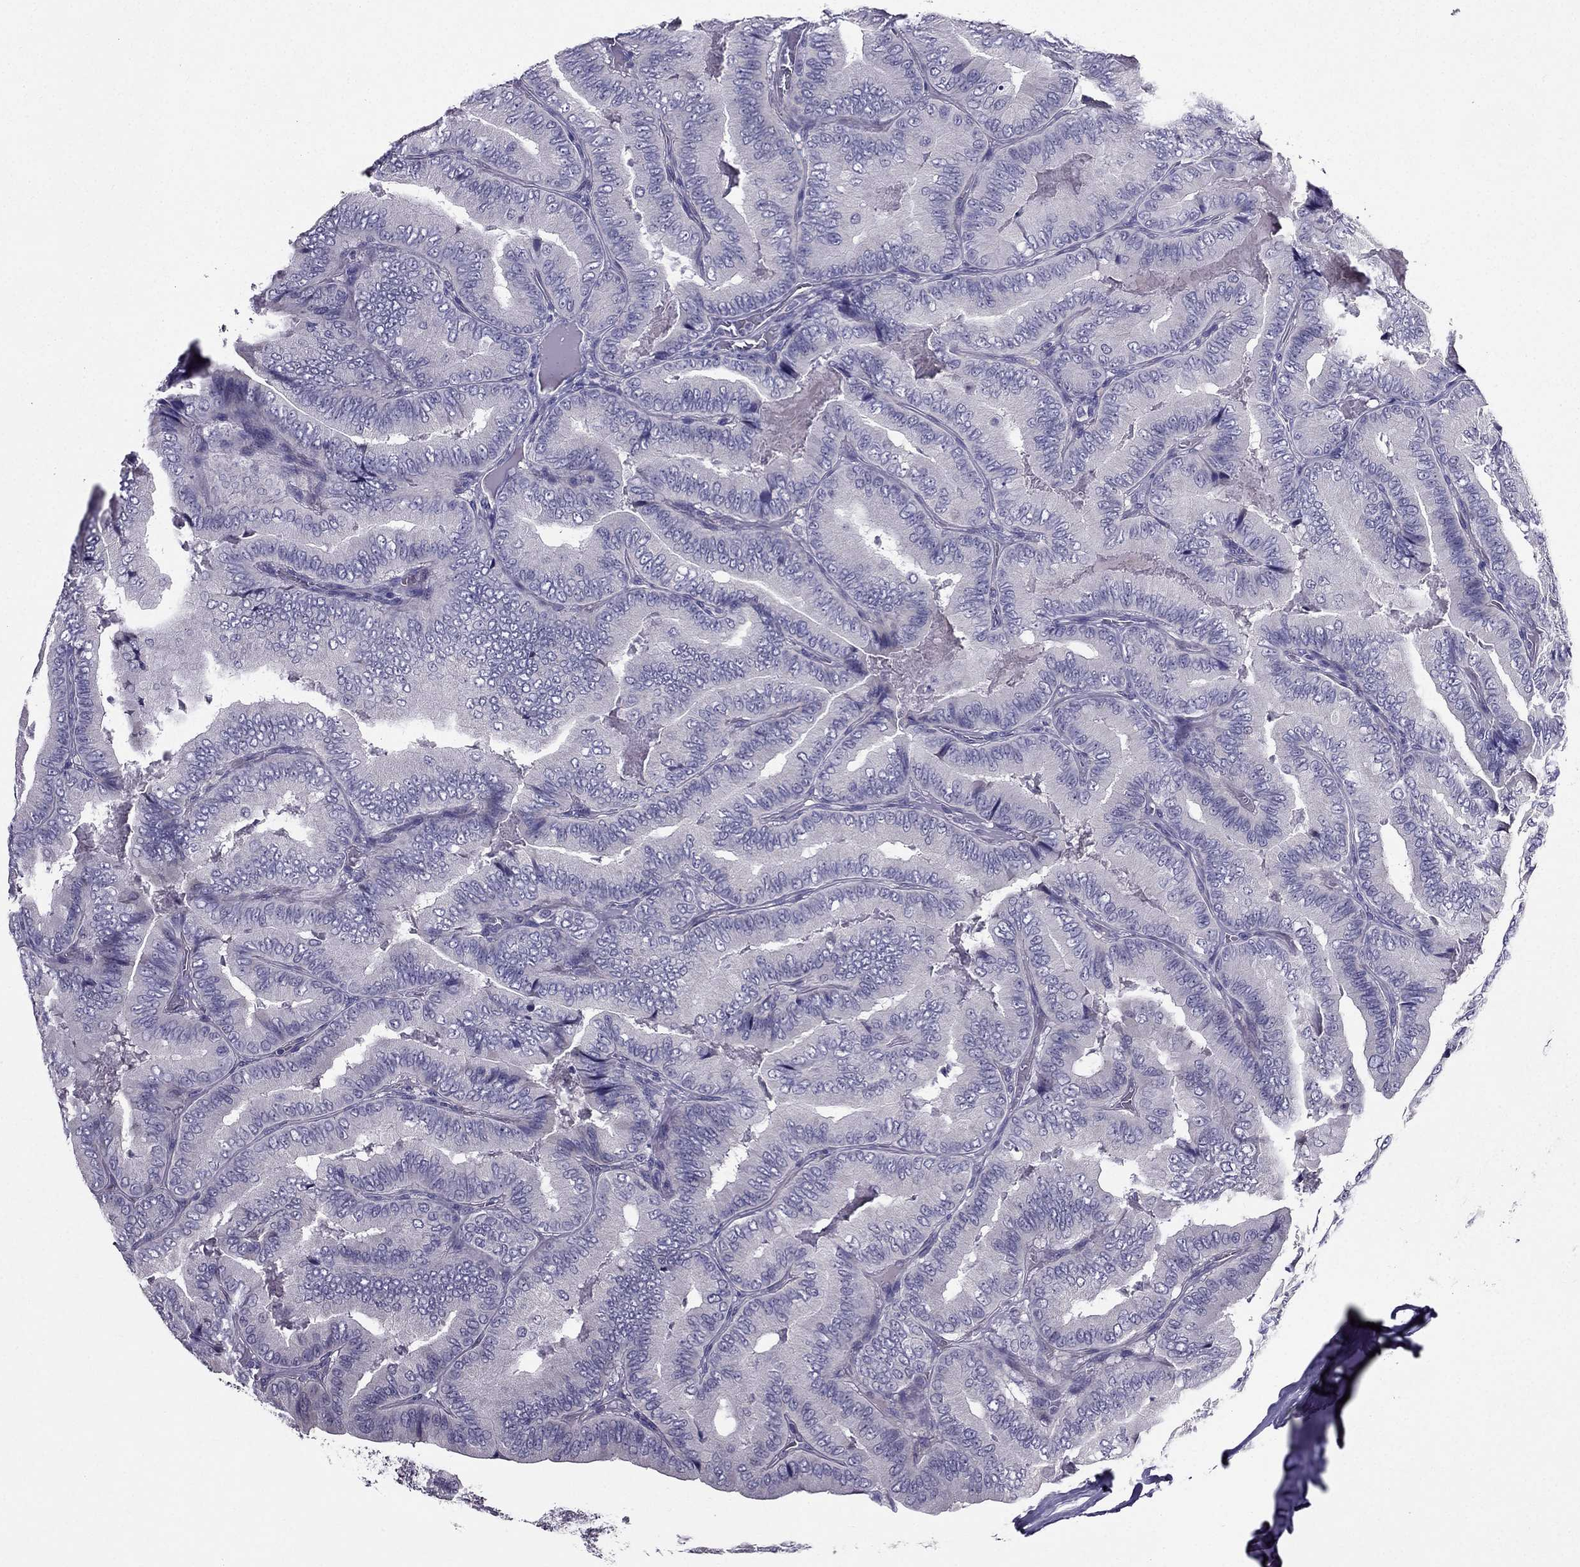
{"staining": {"intensity": "negative", "quantity": "none", "location": "none"}, "tissue": "thyroid cancer", "cell_type": "Tumor cells", "image_type": "cancer", "snomed": [{"axis": "morphology", "description": "Papillary adenocarcinoma, NOS"}, {"axis": "topography", "description": "Thyroid gland"}], "caption": "Photomicrograph shows no protein positivity in tumor cells of thyroid papillary adenocarcinoma tissue.", "gene": "DUSP15", "patient": {"sex": "male", "age": 61}}